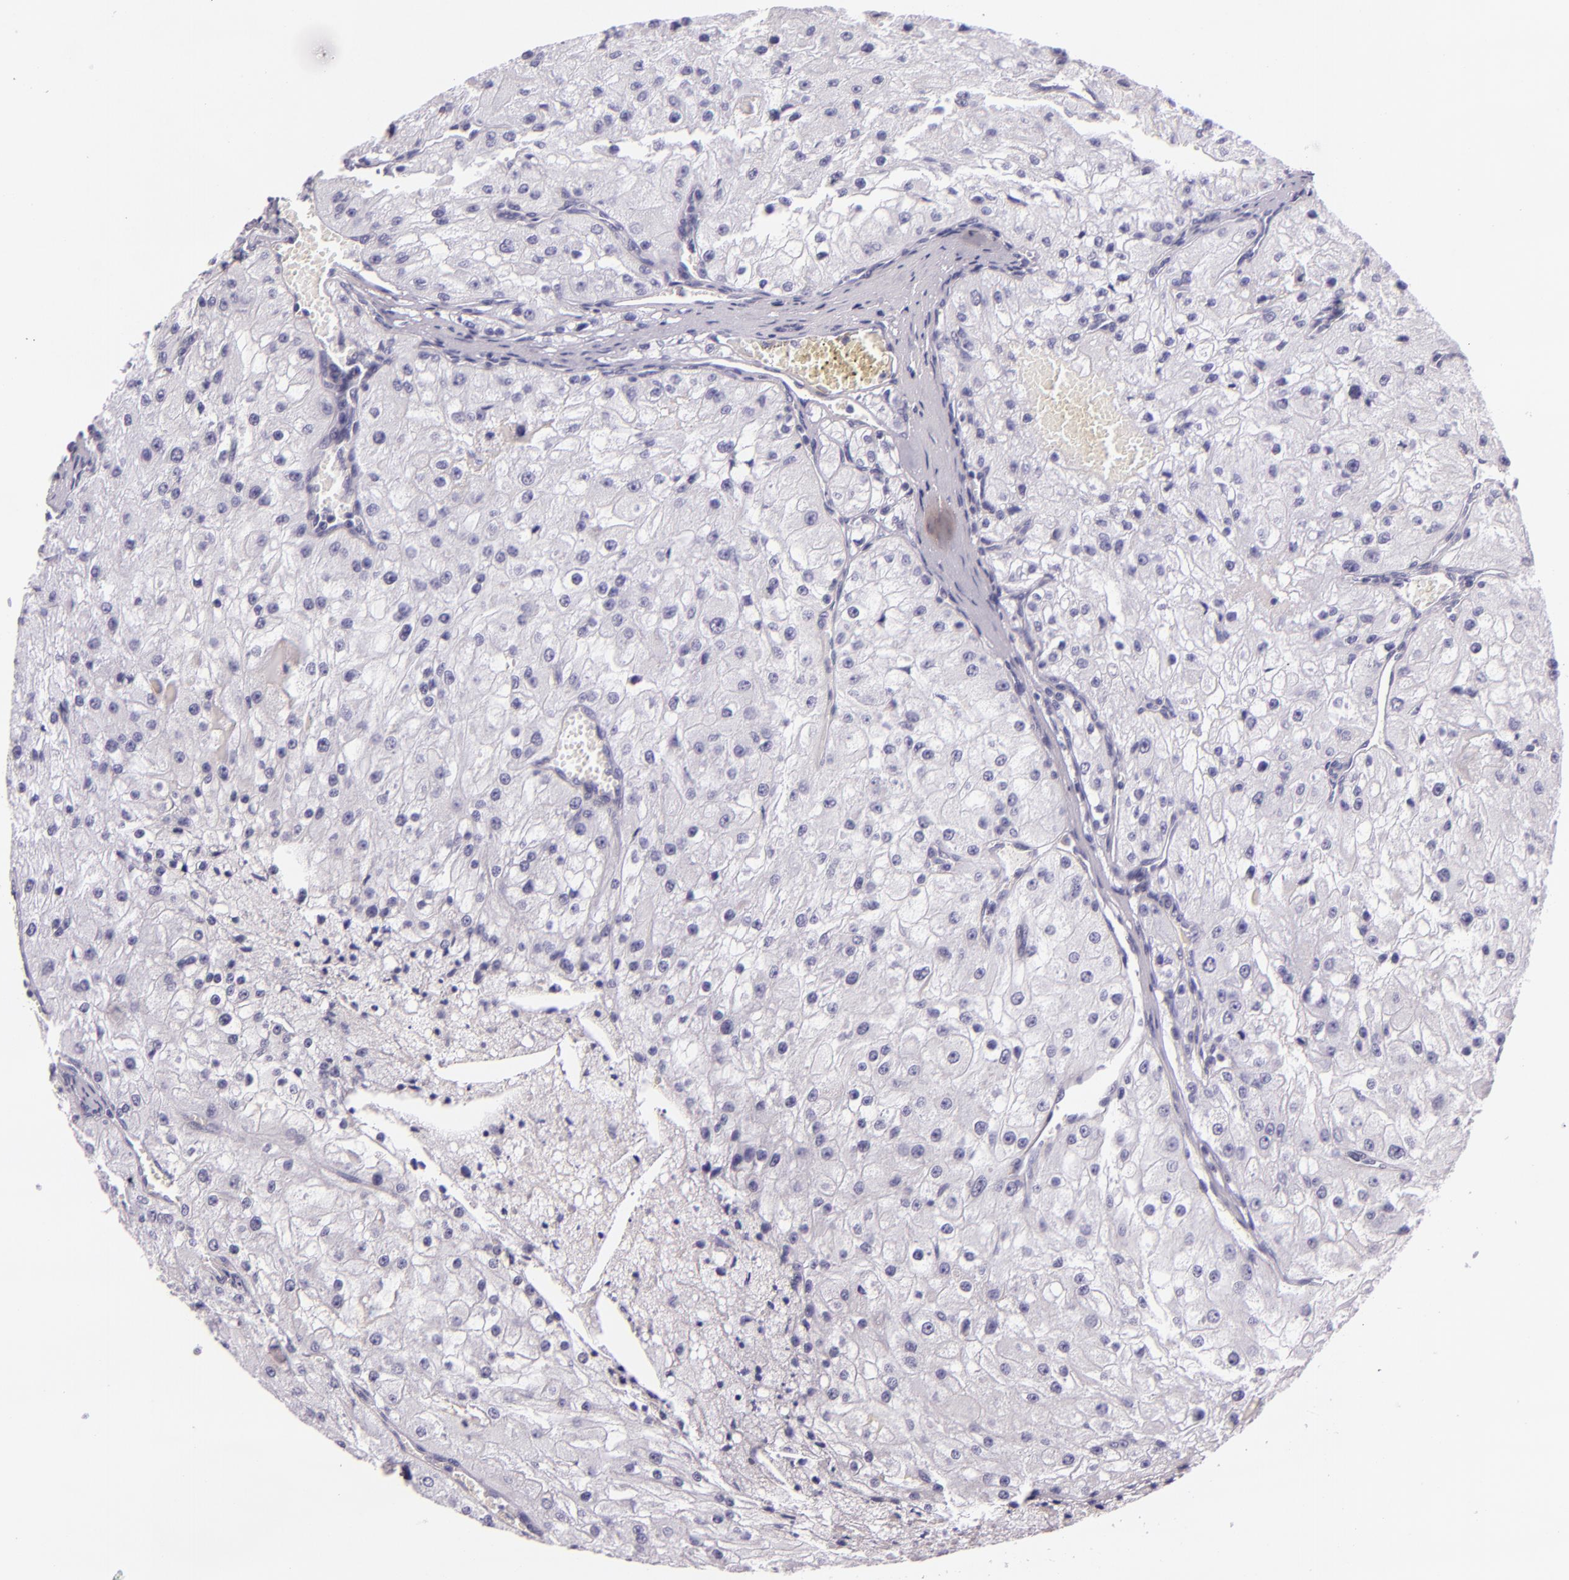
{"staining": {"intensity": "negative", "quantity": "none", "location": "none"}, "tissue": "renal cancer", "cell_type": "Tumor cells", "image_type": "cancer", "snomed": [{"axis": "morphology", "description": "Adenocarcinoma, NOS"}, {"axis": "topography", "description": "Kidney"}], "caption": "Immunohistochemistry of renal cancer (adenocarcinoma) reveals no expression in tumor cells. Brightfield microscopy of immunohistochemistry stained with DAB (brown) and hematoxylin (blue), captured at high magnification.", "gene": "HSP90AA1", "patient": {"sex": "female", "age": 74}}